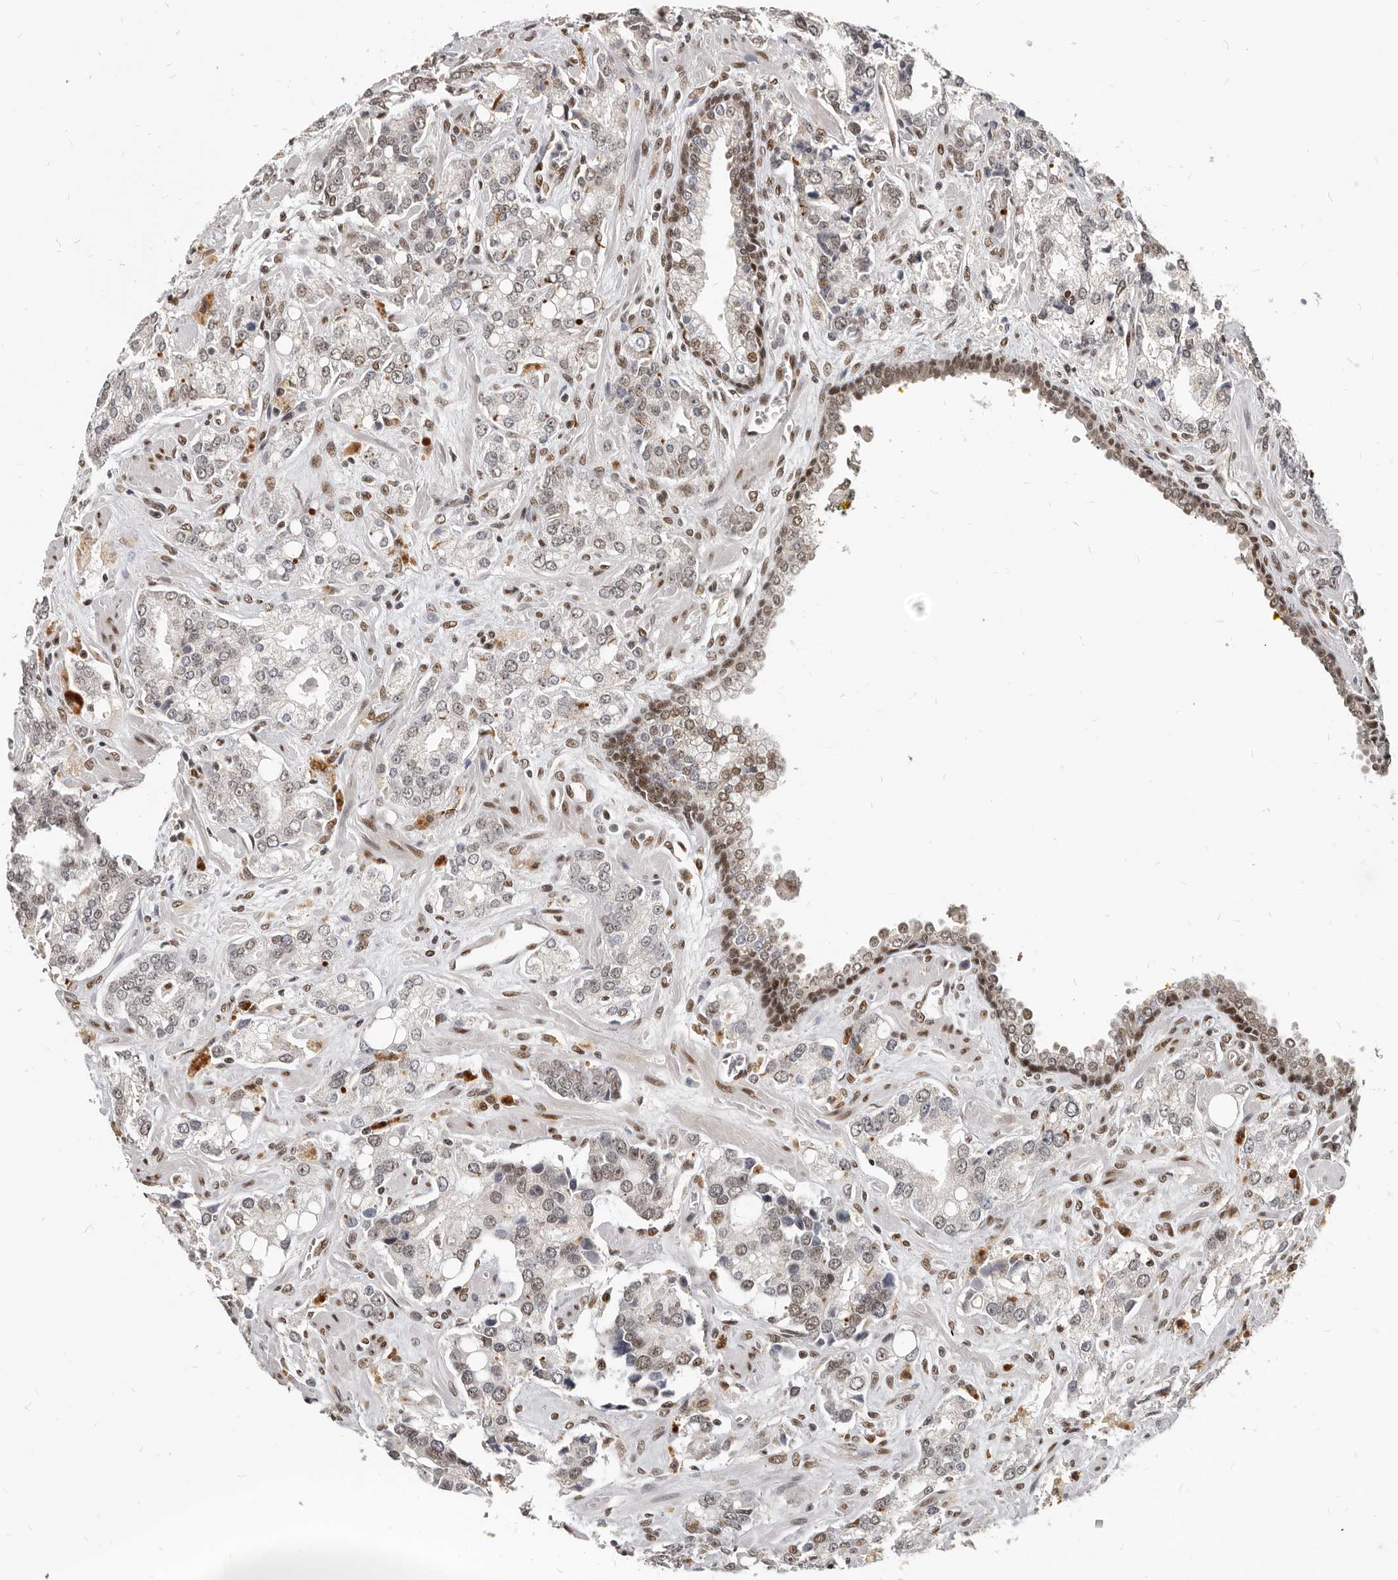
{"staining": {"intensity": "weak", "quantity": "<25%", "location": "nuclear"}, "tissue": "prostate cancer", "cell_type": "Tumor cells", "image_type": "cancer", "snomed": [{"axis": "morphology", "description": "Adenocarcinoma, High grade"}, {"axis": "topography", "description": "Prostate"}], "caption": "DAB immunohistochemical staining of human prostate cancer shows no significant expression in tumor cells.", "gene": "ATF5", "patient": {"sex": "male", "age": 67}}